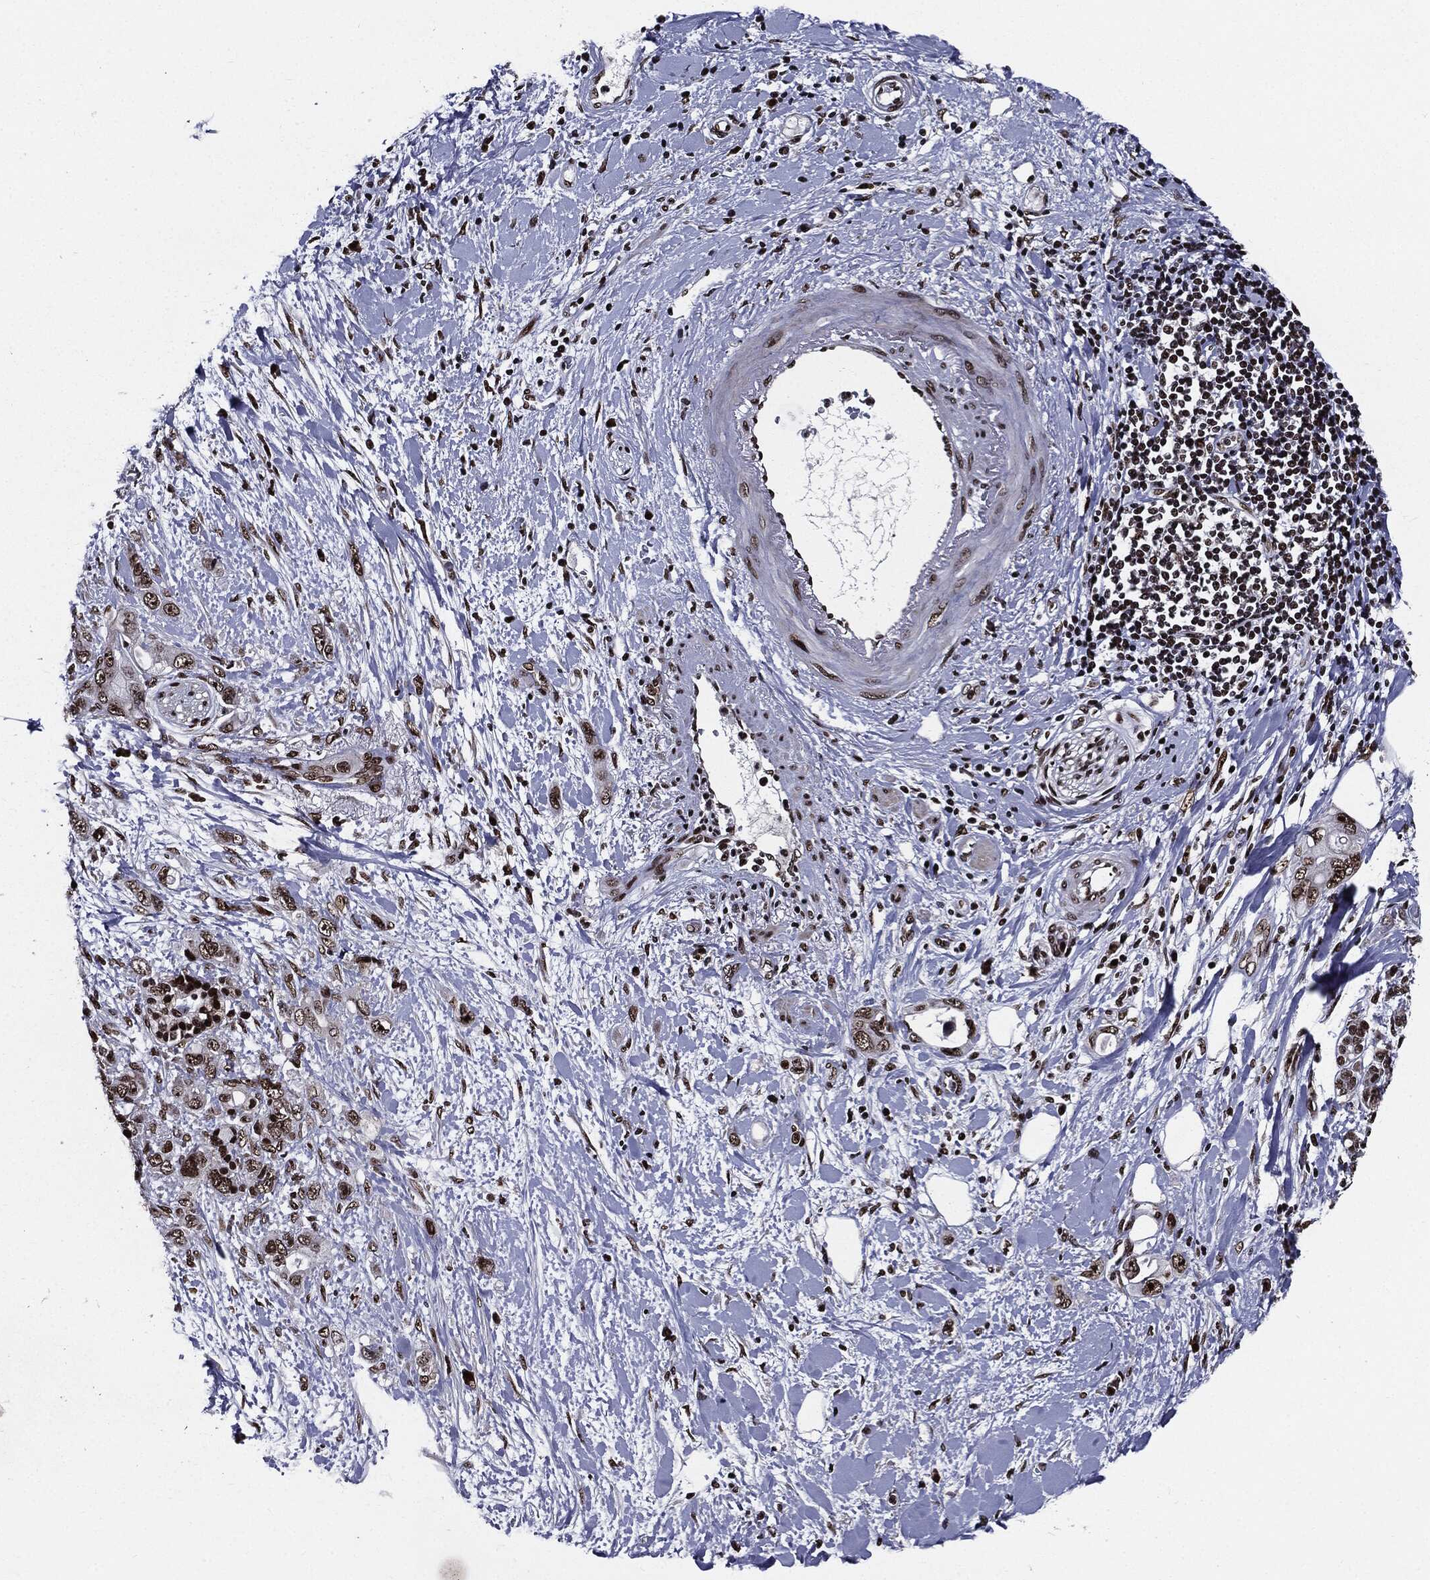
{"staining": {"intensity": "strong", "quantity": ">75%", "location": "nuclear"}, "tissue": "pancreatic cancer", "cell_type": "Tumor cells", "image_type": "cancer", "snomed": [{"axis": "morphology", "description": "Adenocarcinoma, NOS"}, {"axis": "topography", "description": "Pancreas"}], "caption": "Tumor cells display high levels of strong nuclear staining in about >75% of cells in human pancreatic cancer (adenocarcinoma).", "gene": "ZFP91", "patient": {"sex": "female", "age": 56}}